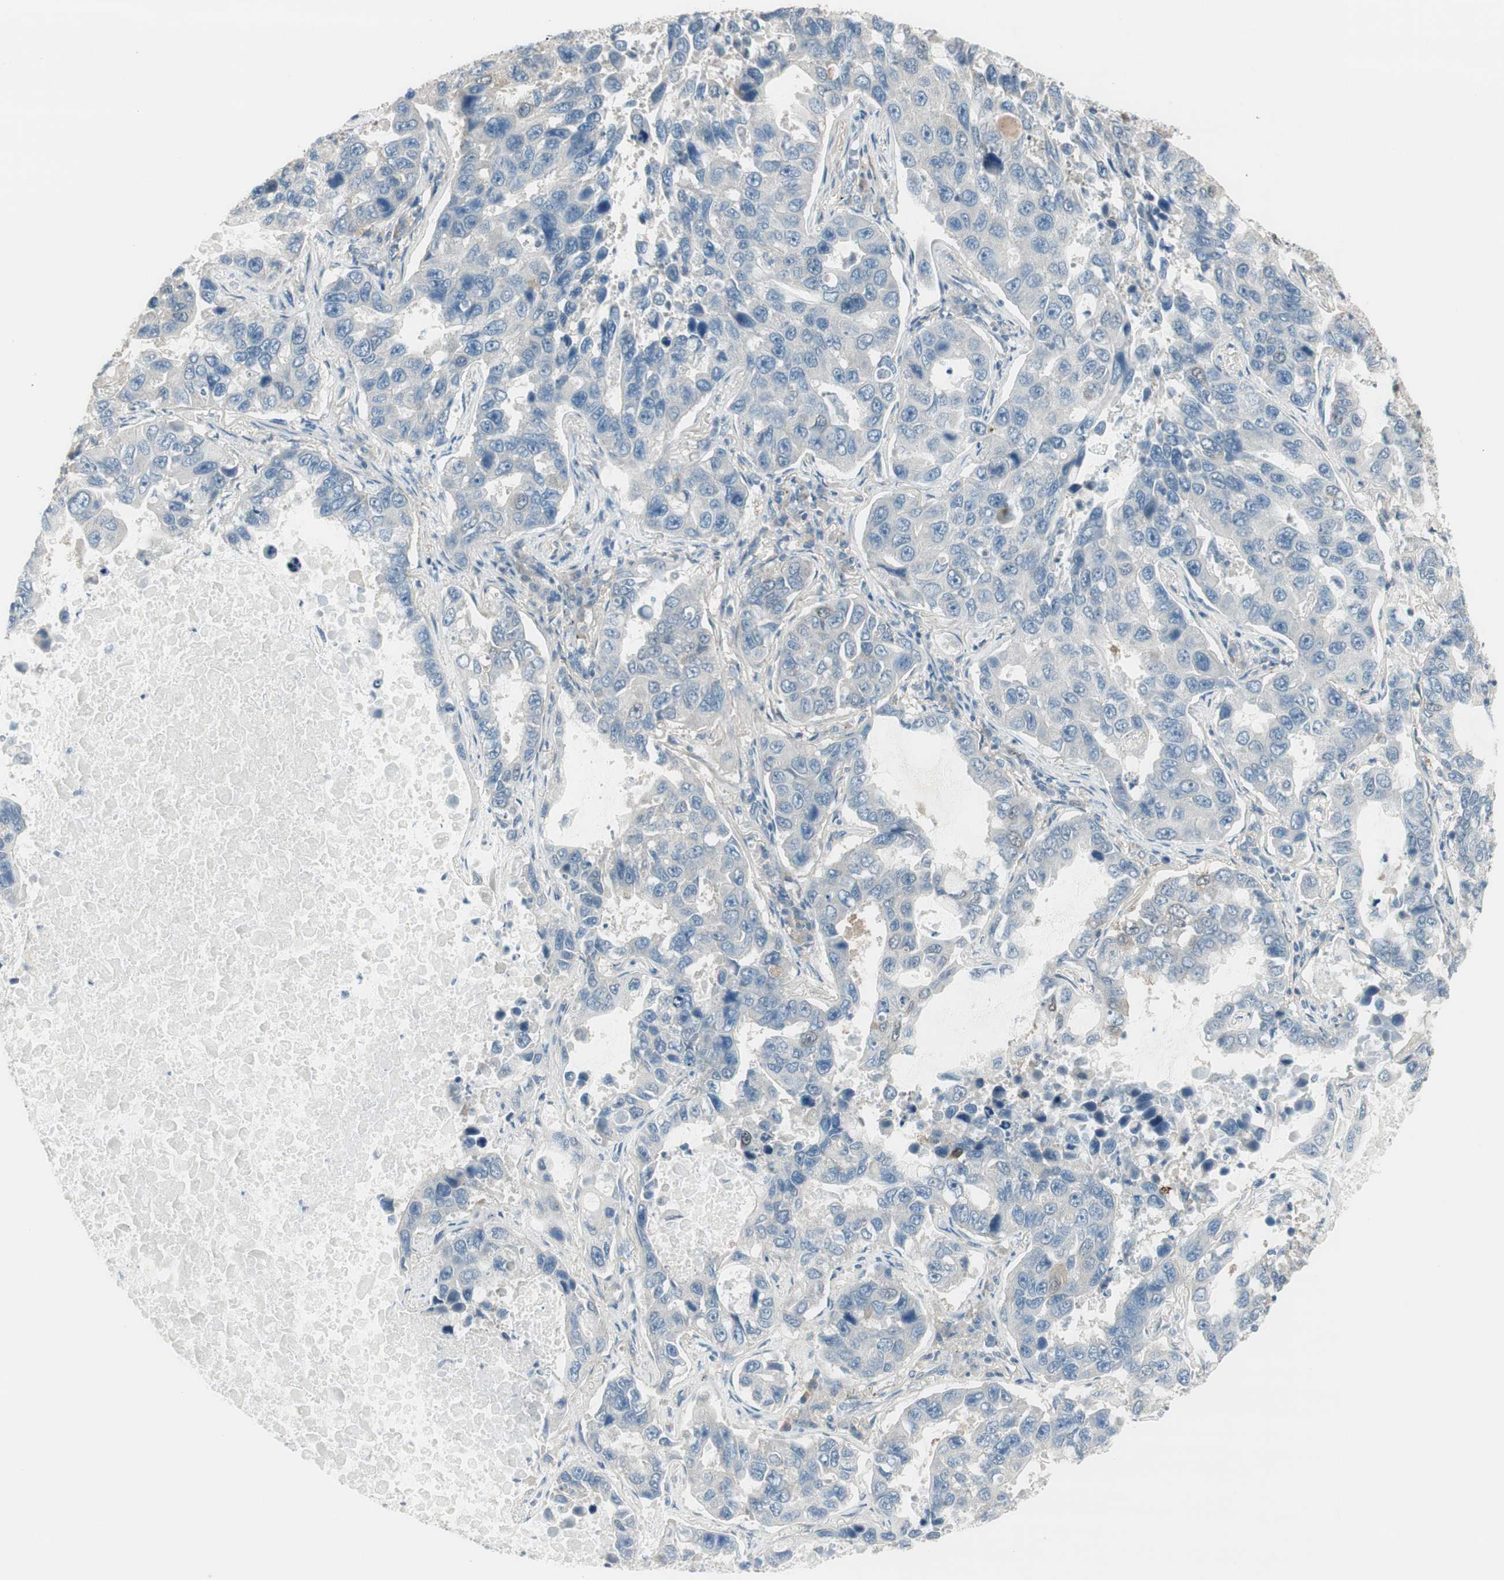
{"staining": {"intensity": "weak", "quantity": "<25%", "location": "cytoplasmic/membranous,nuclear"}, "tissue": "lung cancer", "cell_type": "Tumor cells", "image_type": "cancer", "snomed": [{"axis": "morphology", "description": "Adenocarcinoma, NOS"}, {"axis": "topography", "description": "Lung"}], "caption": "An IHC micrograph of lung cancer (adenocarcinoma) is shown. There is no staining in tumor cells of lung cancer (adenocarcinoma). (DAB (3,3'-diaminobenzidine) immunohistochemistry with hematoxylin counter stain).", "gene": "EVA1A", "patient": {"sex": "male", "age": 64}}